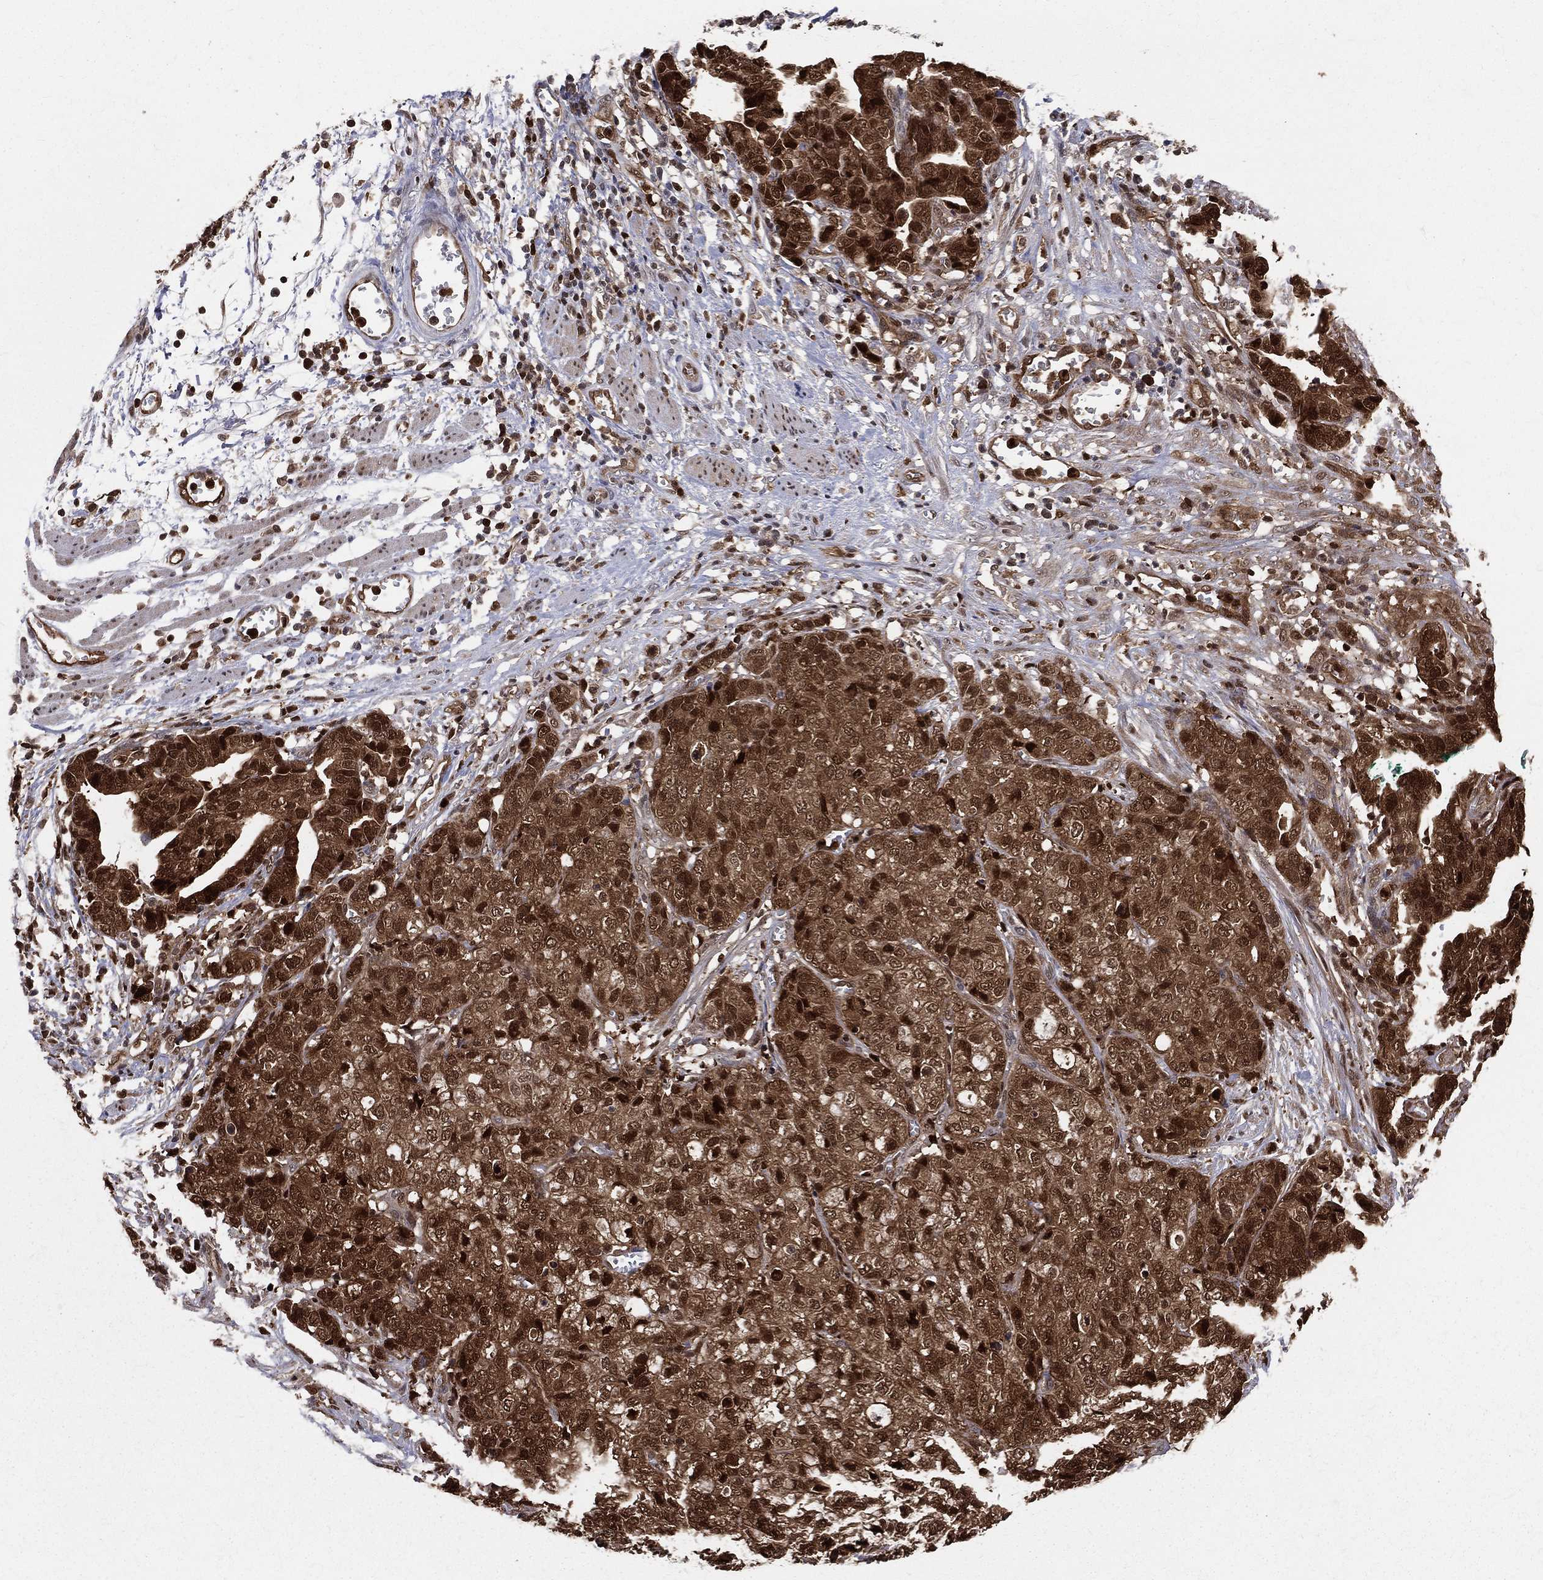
{"staining": {"intensity": "strong", "quantity": ">75%", "location": "cytoplasmic/membranous,nuclear"}, "tissue": "stomach cancer", "cell_type": "Tumor cells", "image_type": "cancer", "snomed": [{"axis": "morphology", "description": "Adenocarcinoma, NOS"}, {"axis": "topography", "description": "Stomach, upper"}], "caption": "Stomach cancer (adenocarcinoma) tissue exhibits strong cytoplasmic/membranous and nuclear positivity in approximately >75% of tumor cells", "gene": "ENO1", "patient": {"sex": "female", "age": 67}}